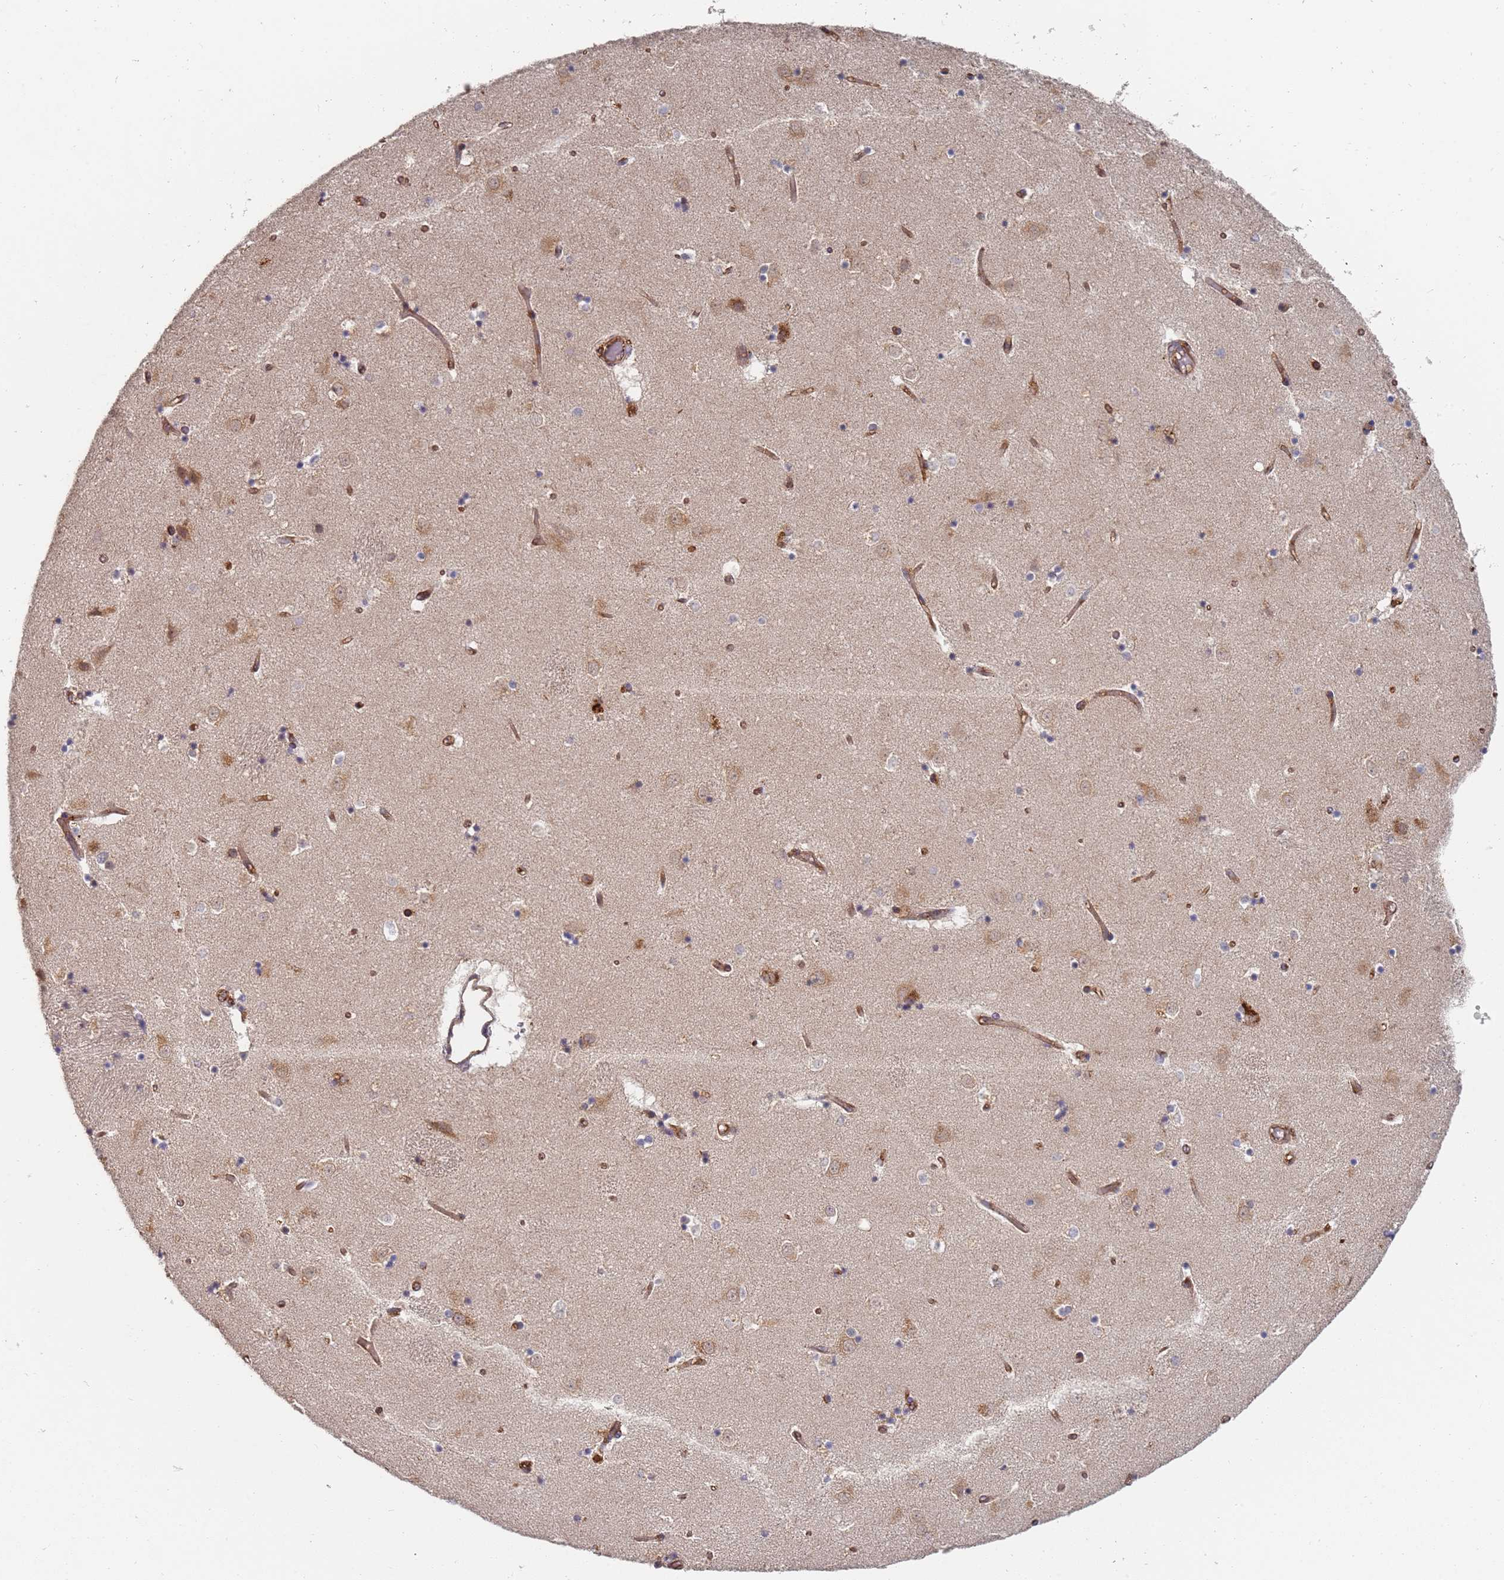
{"staining": {"intensity": "negative", "quantity": "none", "location": "none"}, "tissue": "caudate", "cell_type": "Glial cells", "image_type": "normal", "snomed": [{"axis": "morphology", "description": "Normal tissue, NOS"}, {"axis": "topography", "description": "Lateral ventricle wall"}], "caption": "An IHC photomicrograph of unremarkable caudate is shown. There is no staining in glial cells of caudate. (Immunohistochemistry (ihc), brightfield microscopy, high magnification).", "gene": "ABCB6", "patient": {"sex": "female", "age": 52}}